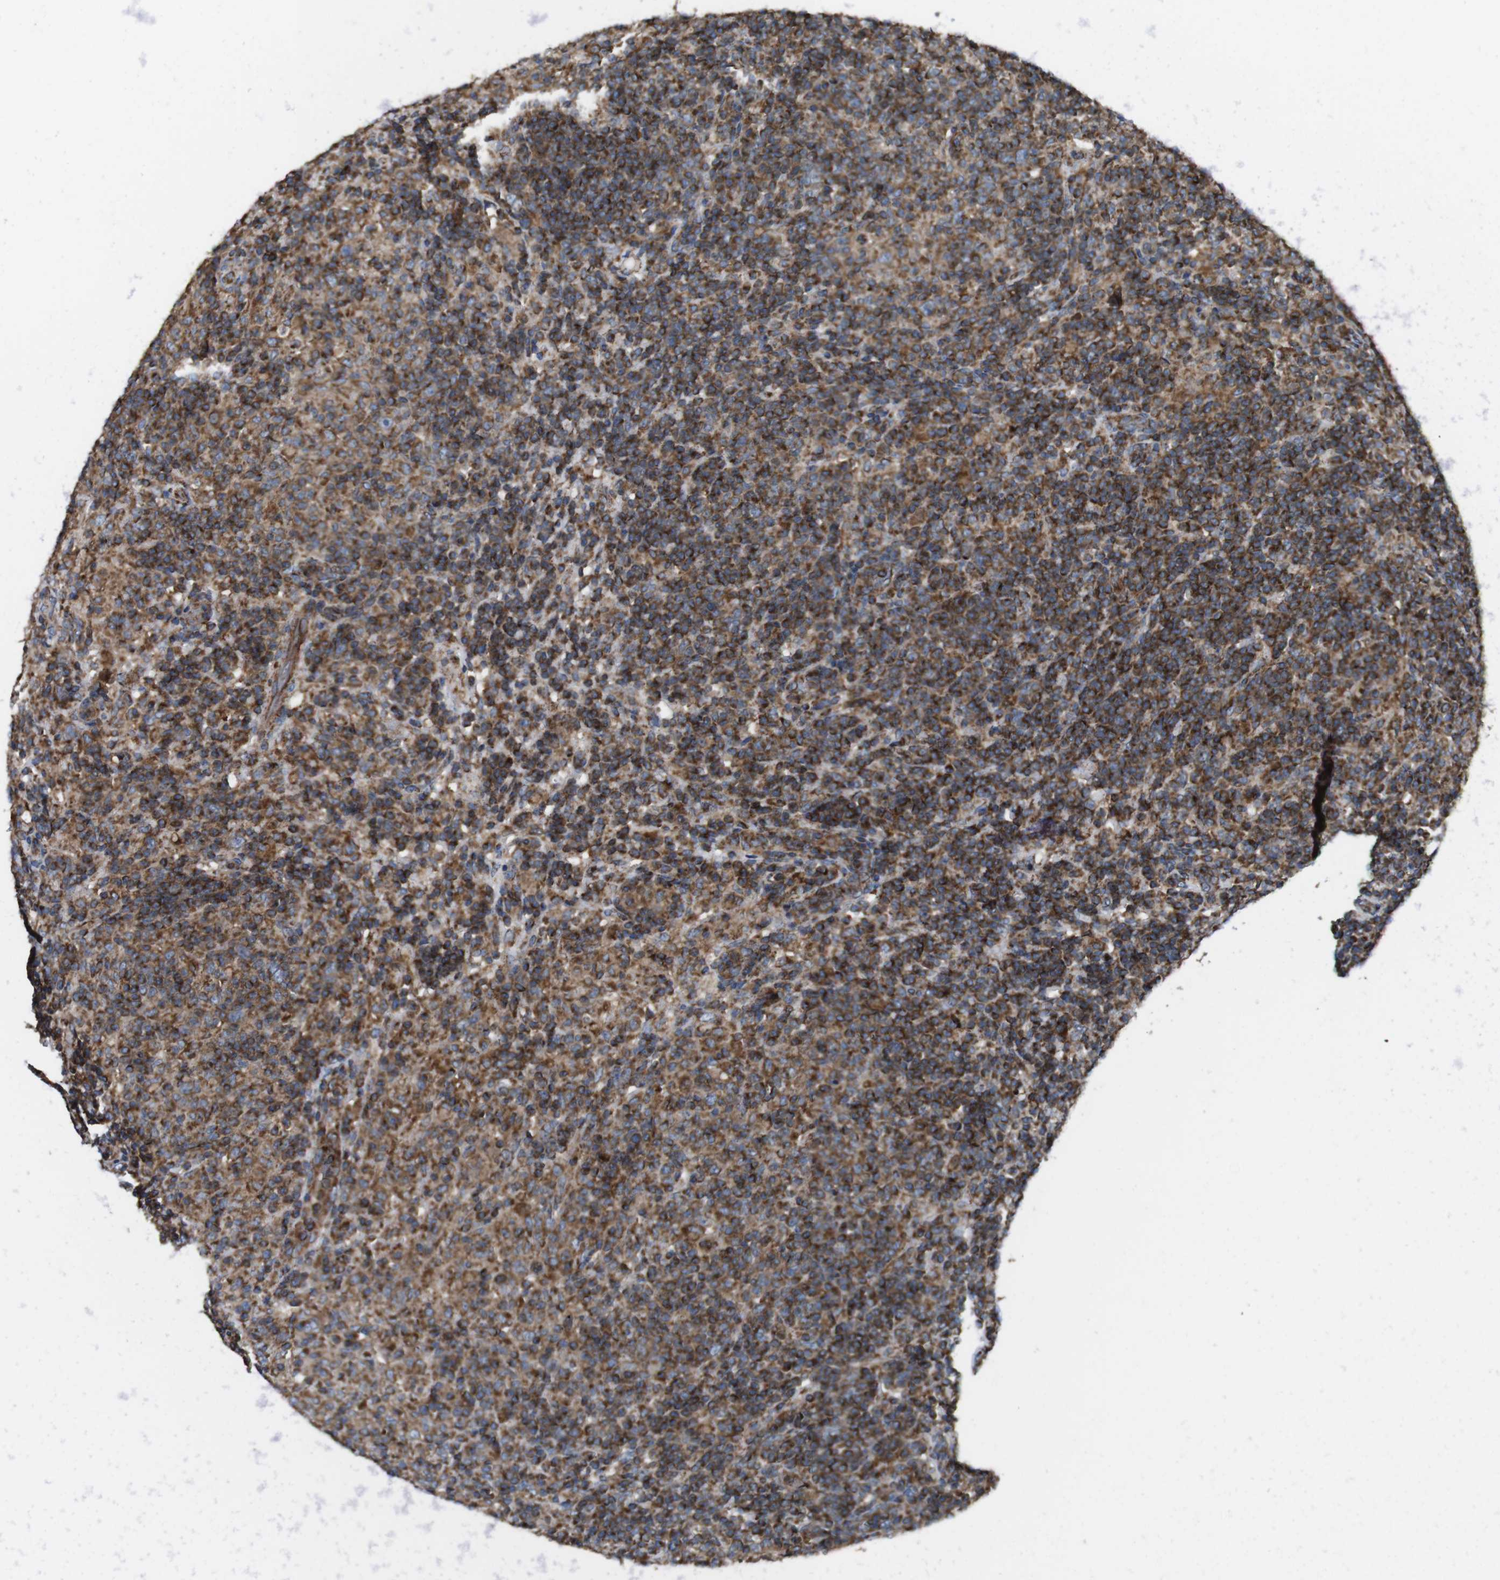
{"staining": {"intensity": "moderate", "quantity": "25%-75%", "location": "cytoplasmic/membranous"}, "tissue": "lymphoma", "cell_type": "Tumor cells", "image_type": "cancer", "snomed": [{"axis": "morphology", "description": "Hodgkin's disease, NOS"}, {"axis": "topography", "description": "Lymph node"}], "caption": "Protein staining of lymphoma tissue reveals moderate cytoplasmic/membranous expression in about 25%-75% of tumor cells. (DAB (3,3'-diaminobenzidine) = brown stain, brightfield microscopy at high magnification).", "gene": "HK1", "patient": {"sex": "male", "age": 70}}